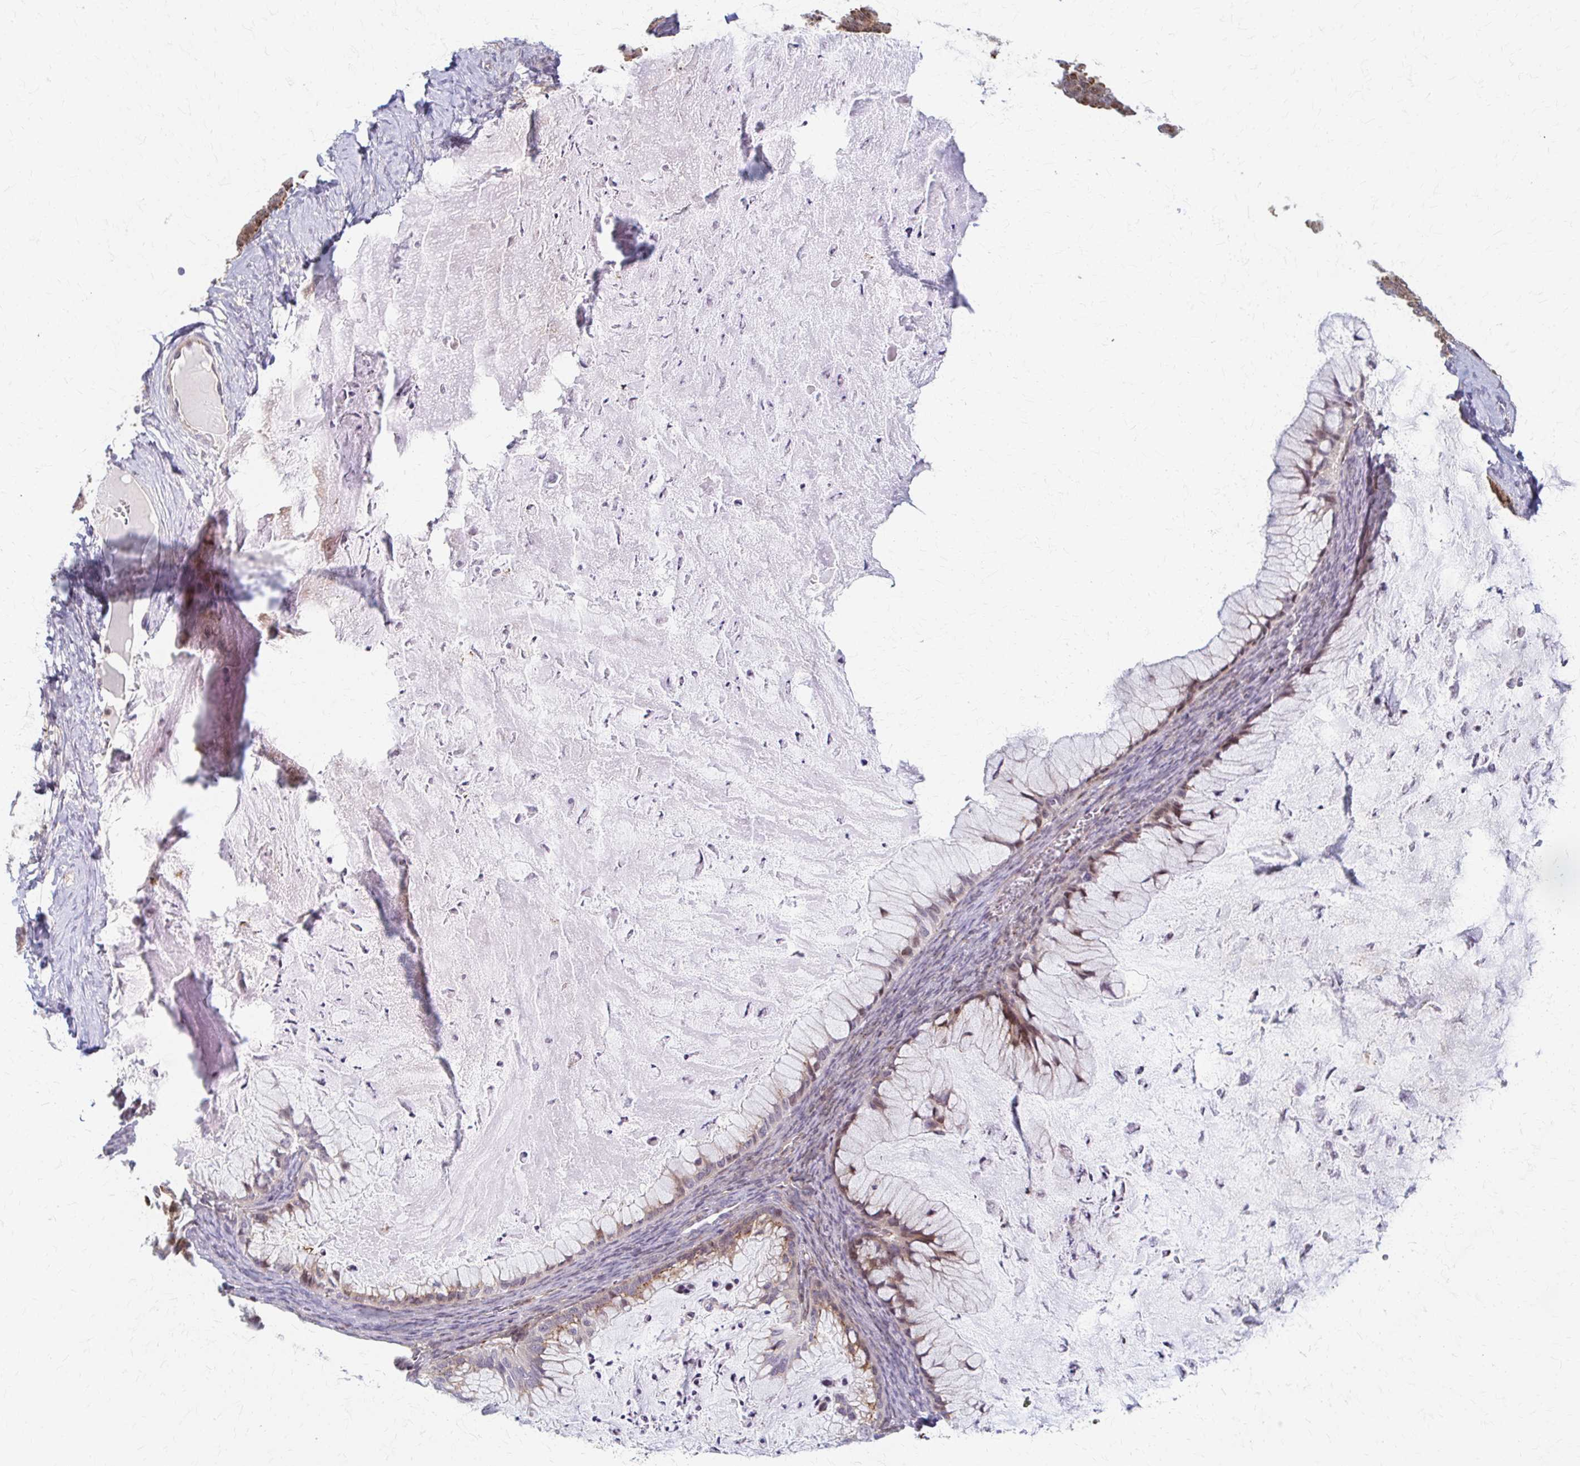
{"staining": {"intensity": "weak", "quantity": ">75%", "location": "cytoplasmic/membranous"}, "tissue": "ovarian cancer", "cell_type": "Tumor cells", "image_type": "cancer", "snomed": [{"axis": "morphology", "description": "Cystadenocarcinoma, mucinous, NOS"}, {"axis": "topography", "description": "Ovary"}], "caption": "This histopathology image reveals immunohistochemistry (IHC) staining of human ovarian mucinous cystadenocarcinoma, with low weak cytoplasmic/membranous positivity in approximately >75% of tumor cells.", "gene": "ARHGAP35", "patient": {"sex": "female", "age": 72}}